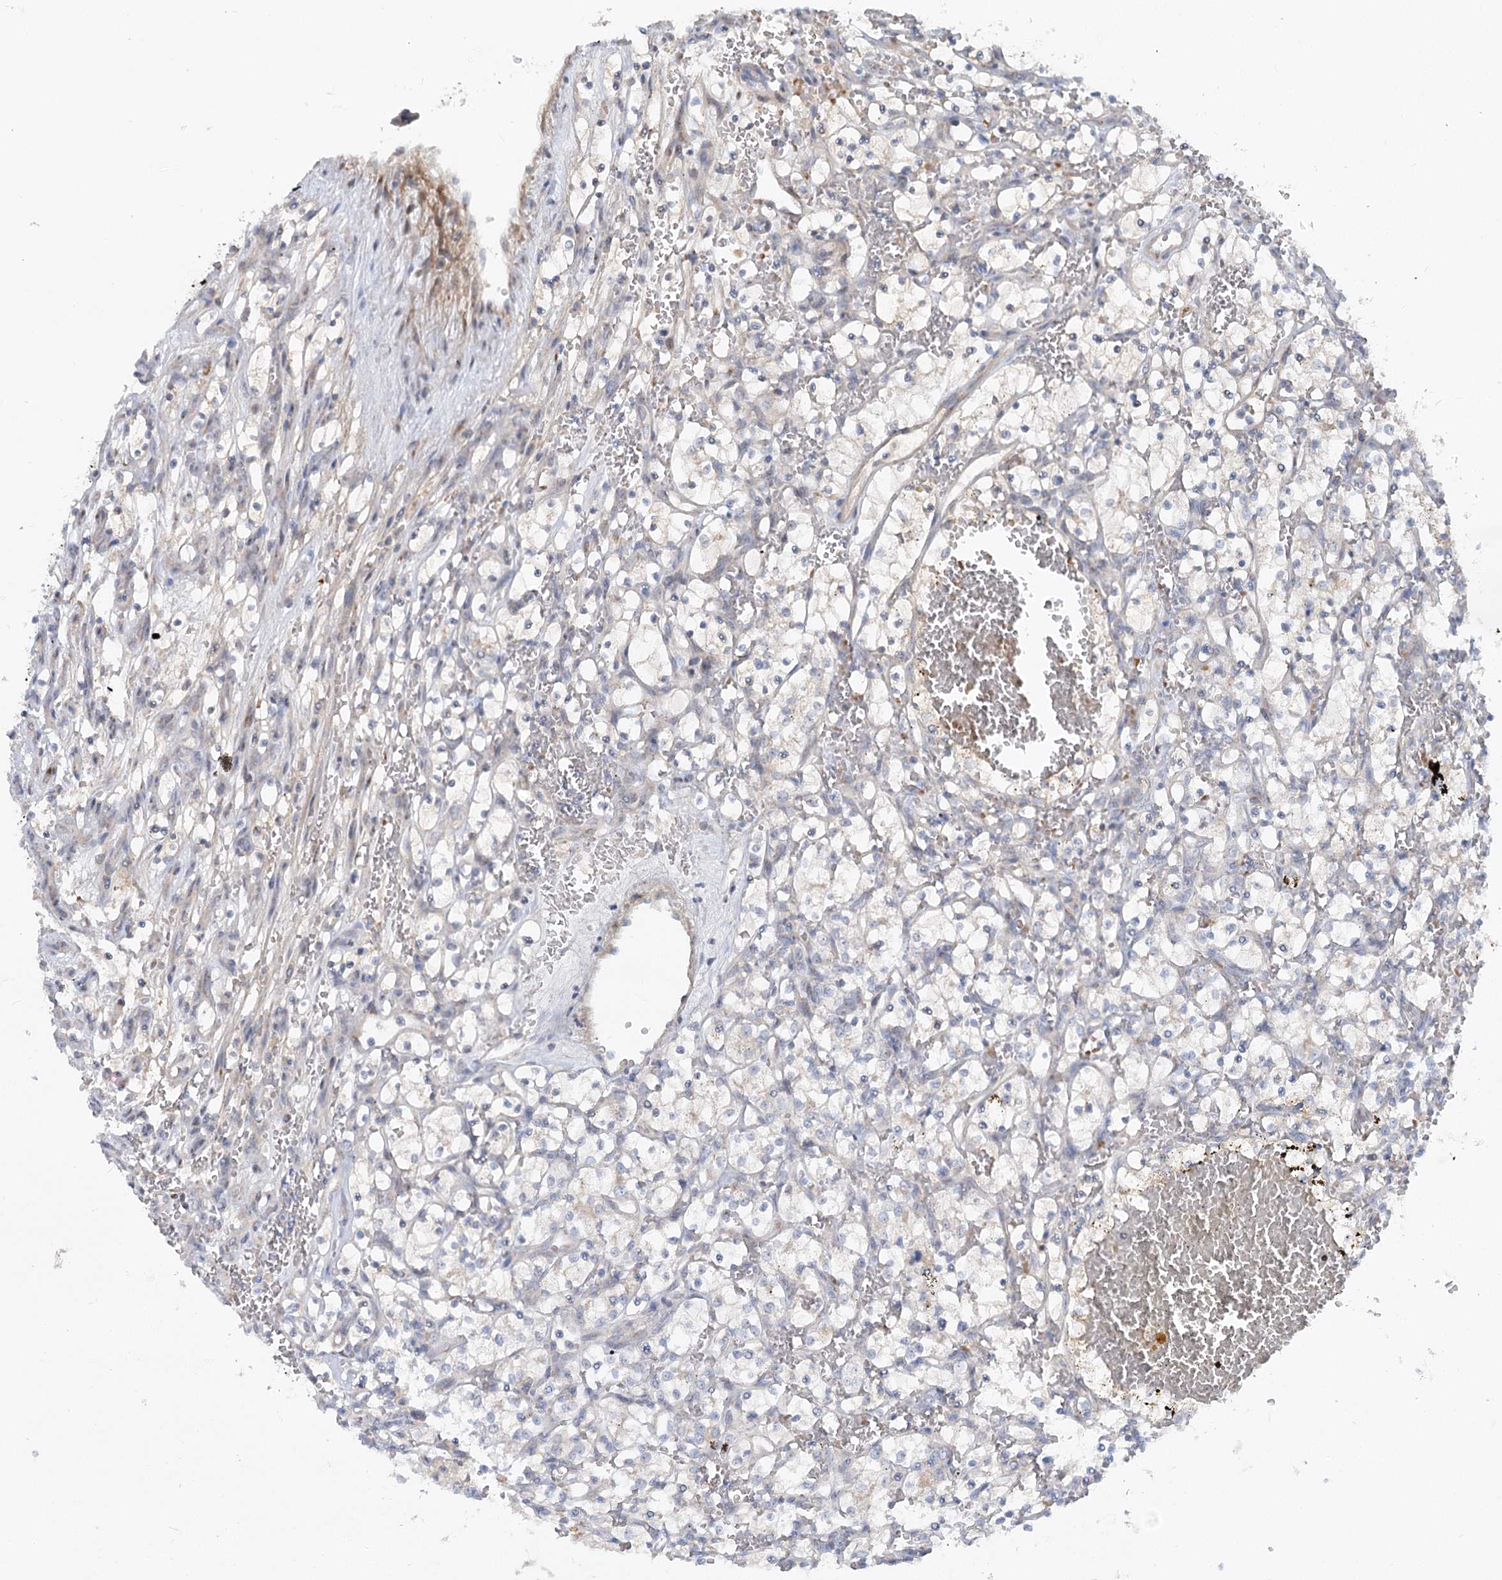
{"staining": {"intensity": "negative", "quantity": "none", "location": "none"}, "tissue": "renal cancer", "cell_type": "Tumor cells", "image_type": "cancer", "snomed": [{"axis": "morphology", "description": "Adenocarcinoma, NOS"}, {"axis": "topography", "description": "Kidney"}], "caption": "This is a image of IHC staining of adenocarcinoma (renal), which shows no positivity in tumor cells.", "gene": "FGF19", "patient": {"sex": "female", "age": 69}}